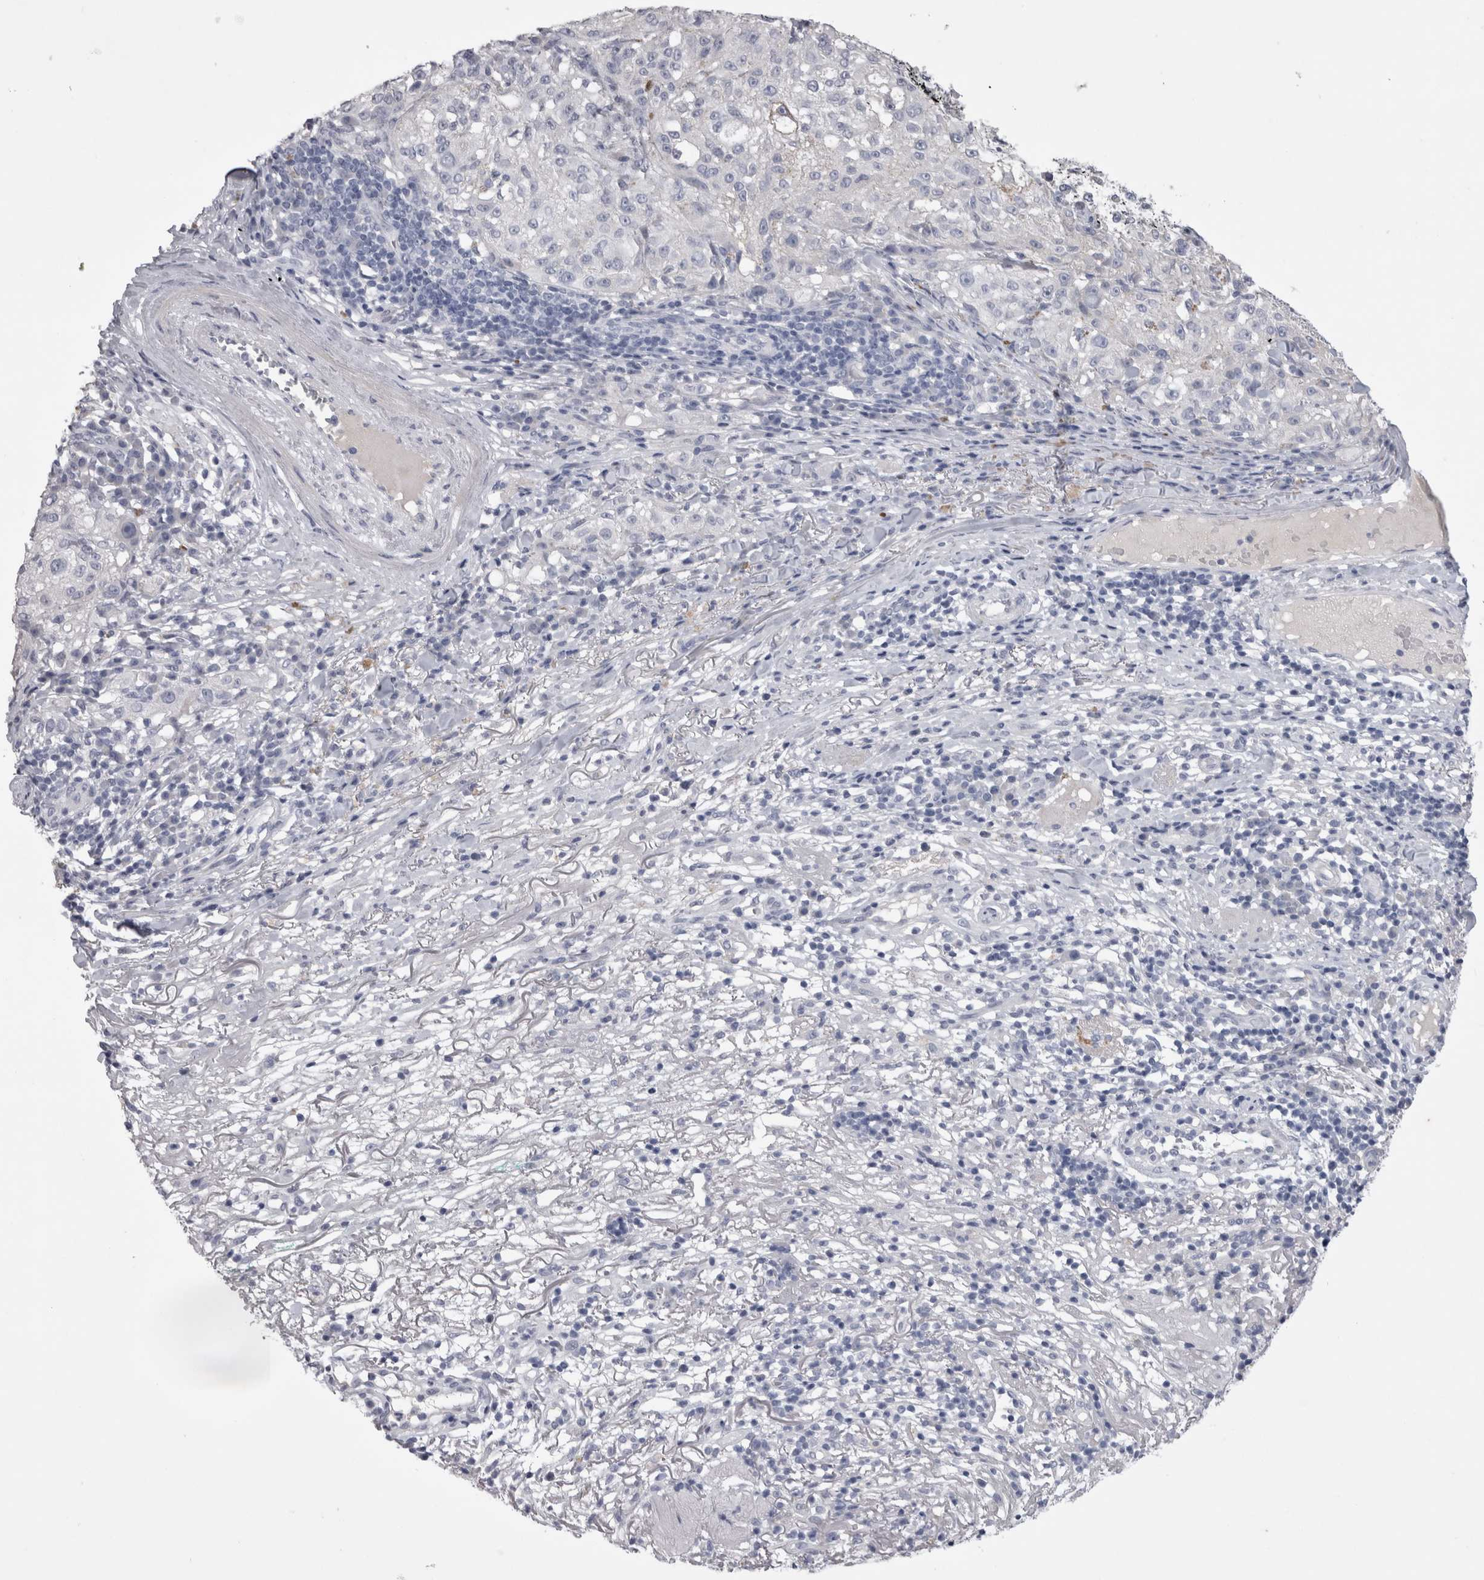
{"staining": {"intensity": "negative", "quantity": "none", "location": "none"}, "tissue": "melanoma", "cell_type": "Tumor cells", "image_type": "cancer", "snomed": [{"axis": "morphology", "description": "Necrosis, NOS"}, {"axis": "morphology", "description": "Malignant melanoma, NOS"}, {"axis": "topography", "description": "Skin"}], "caption": "This photomicrograph is of malignant melanoma stained with immunohistochemistry to label a protein in brown with the nuclei are counter-stained blue. There is no expression in tumor cells. Nuclei are stained in blue.", "gene": "ADAM2", "patient": {"sex": "female", "age": 87}}